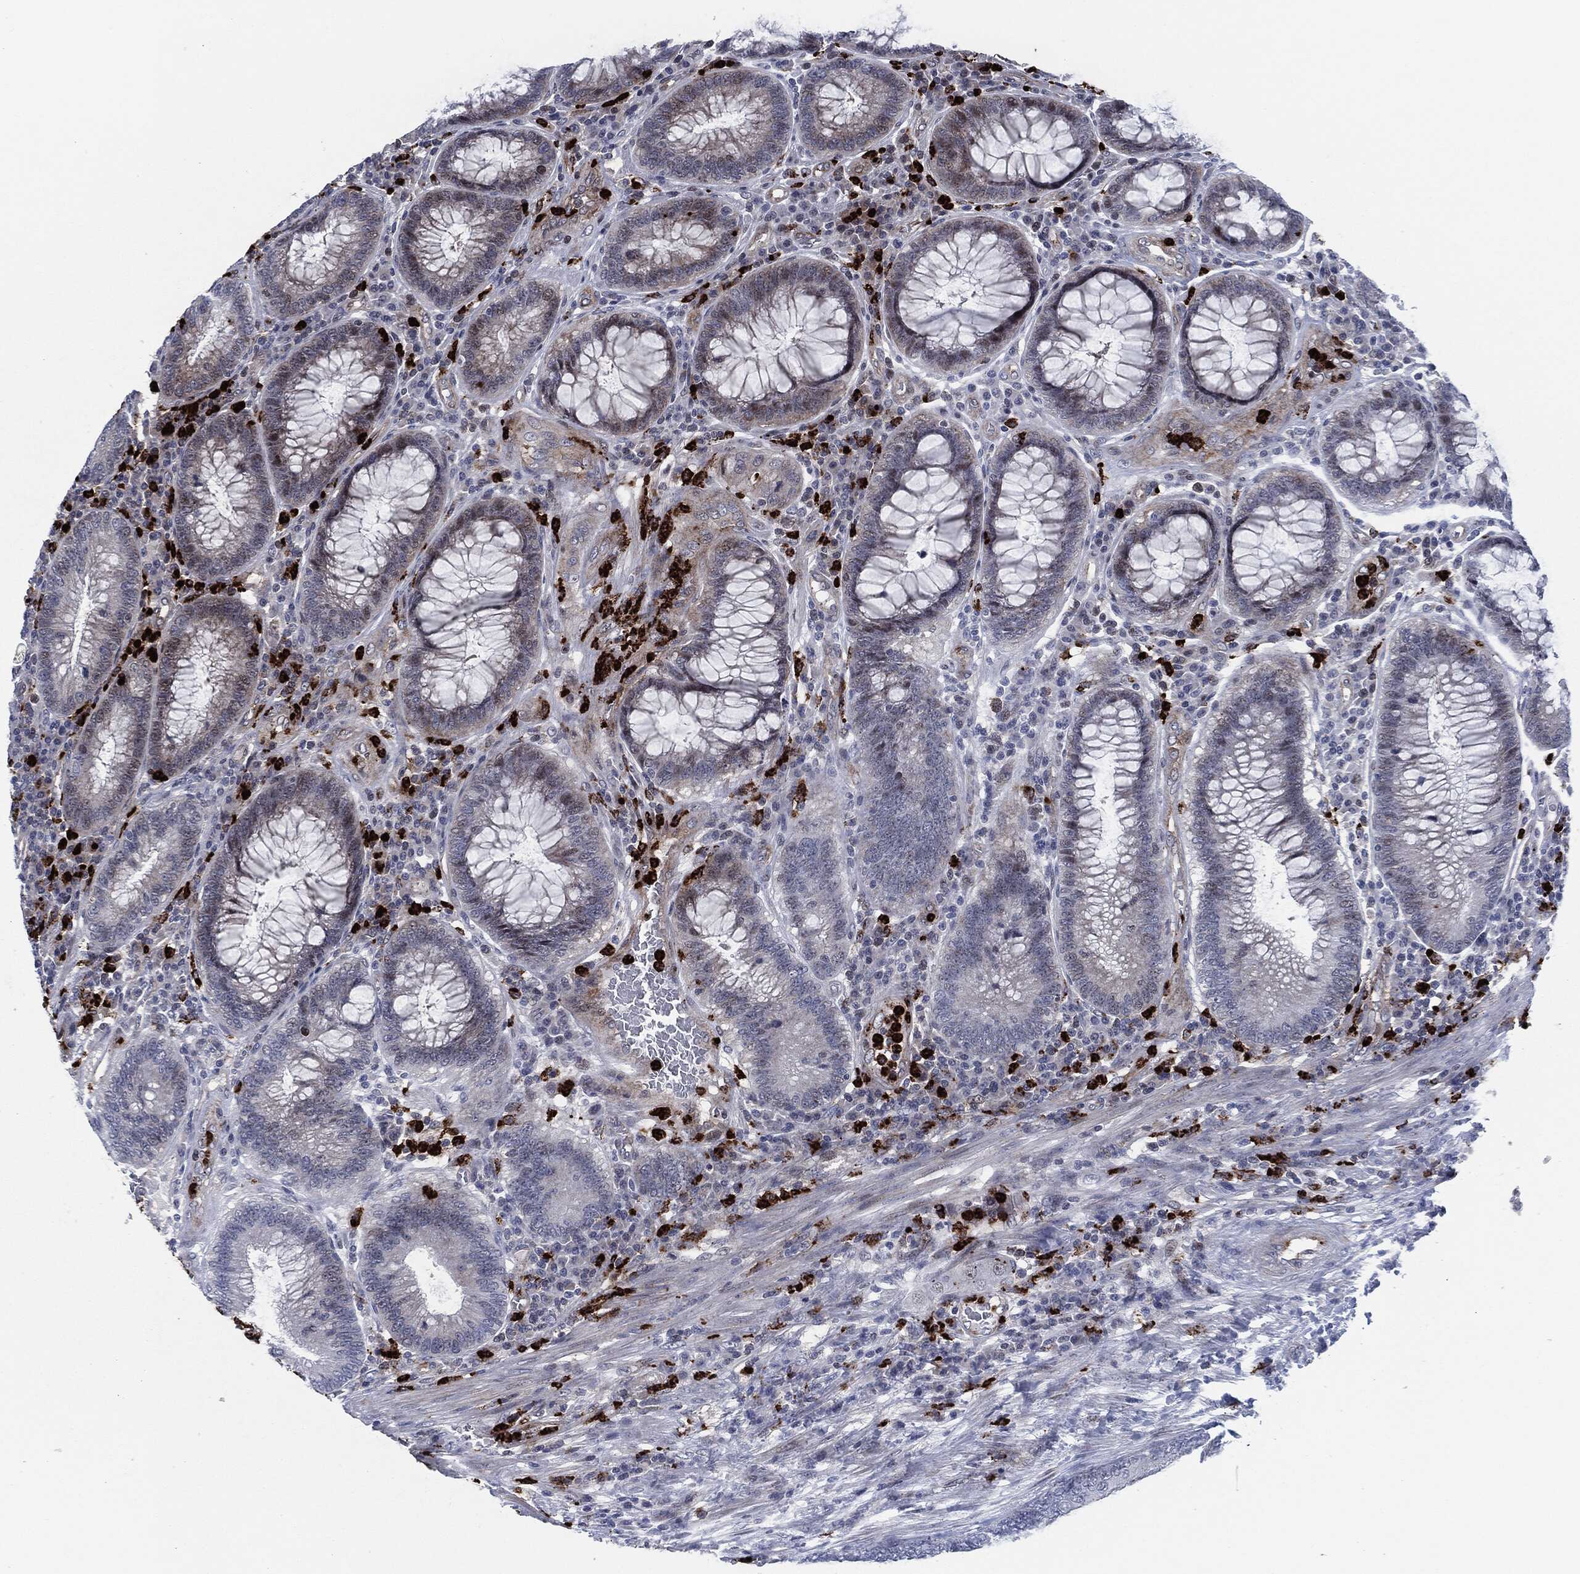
{"staining": {"intensity": "negative", "quantity": "none", "location": "none"}, "tissue": "colorectal cancer", "cell_type": "Tumor cells", "image_type": "cancer", "snomed": [{"axis": "morphology", "description": "Adenocarcinoma, NOS"}, {"axis": "topography", "description": "Colon"}], "caption": "Immunohistochemical staining of adenocarcinoma (colorectal) exhibits no significant staining in tumor cells. The staining was performed using DAB (3,3'-diaminobenzidine) to visualize the protein expression in brown, while the nuclei were stained in blue with hematoxylin (Magnification: 20x).", "gene": "MPO", "patient": {"sex": "female", "age": 67}}